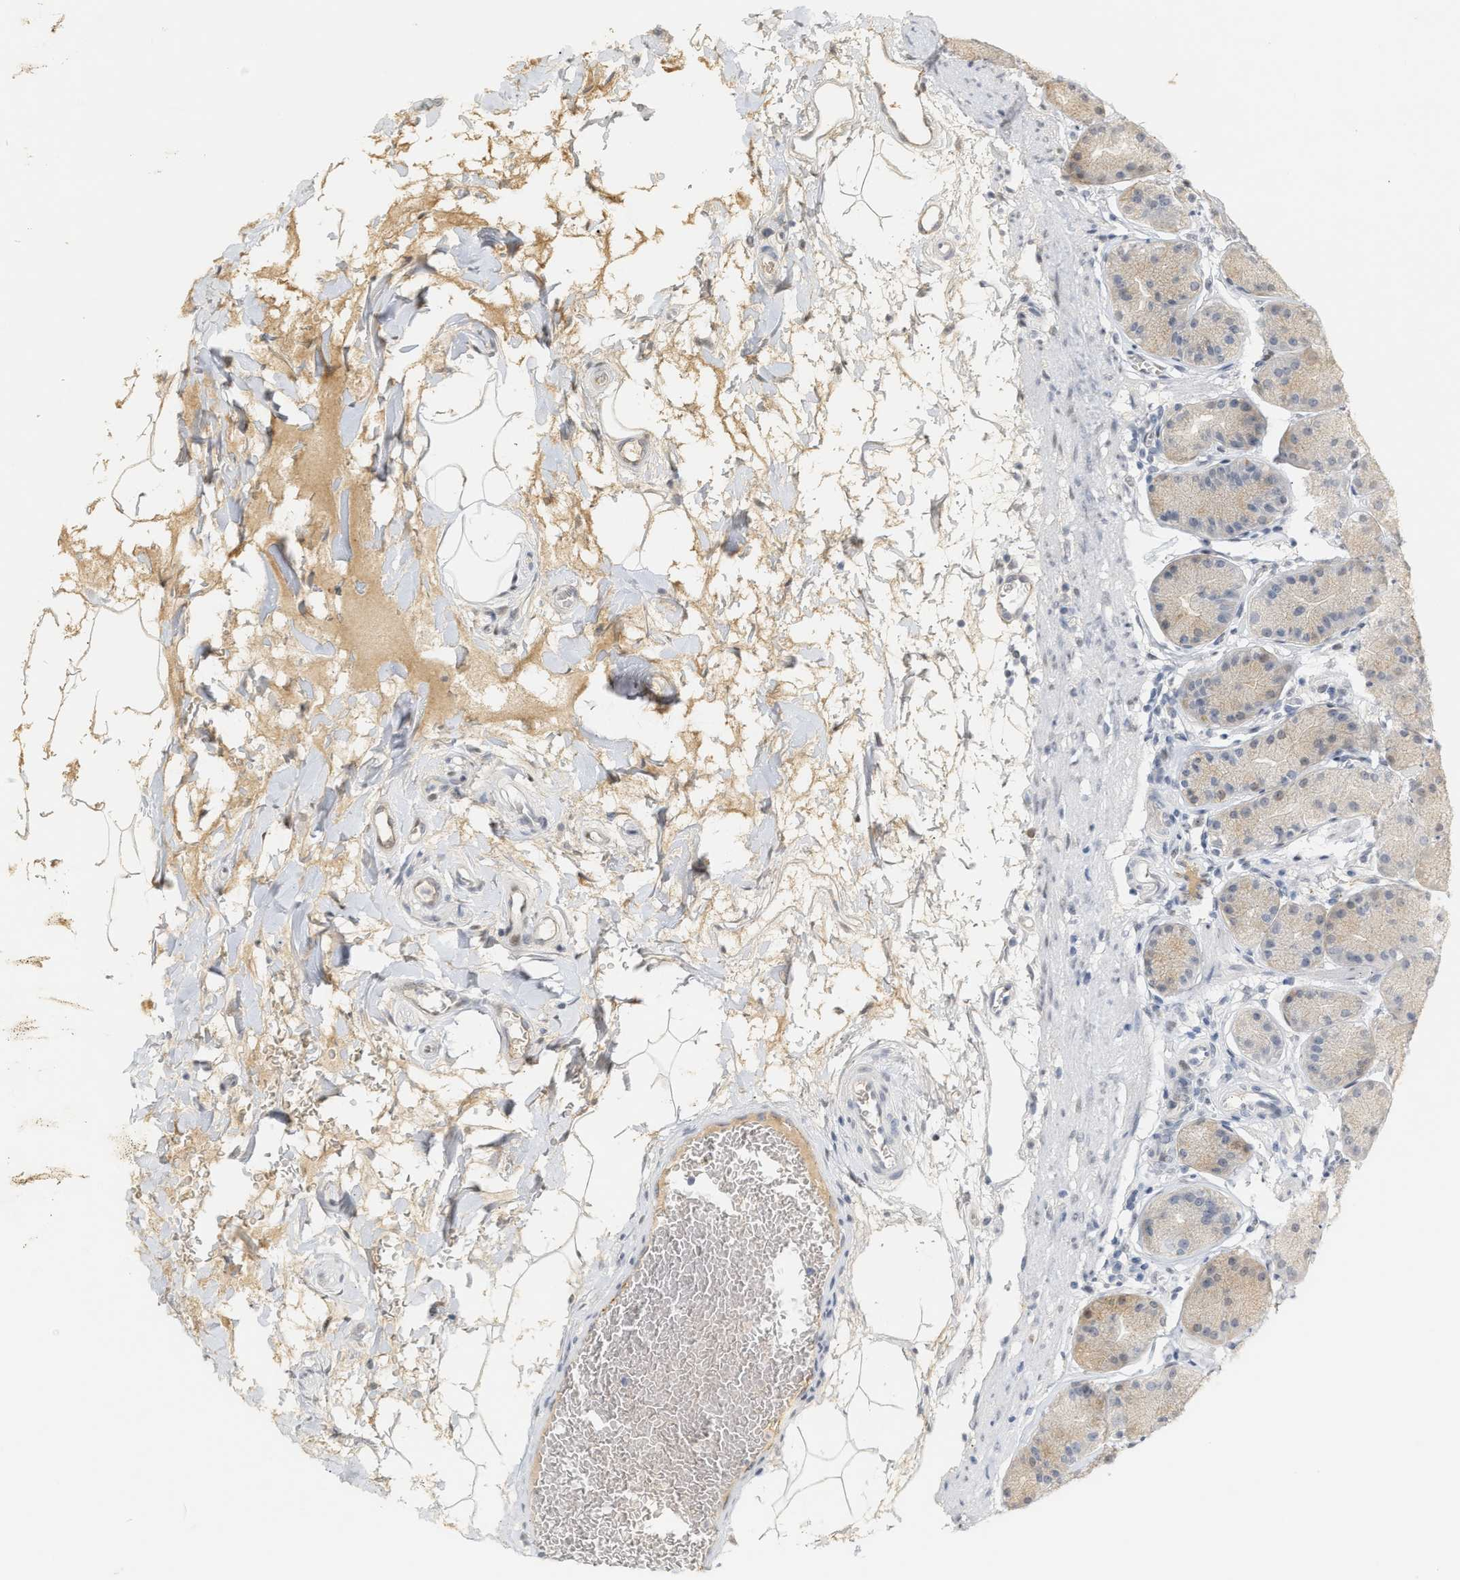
{"staining": {"intensity": "weak", "quantity": "<25%", "location": "cytoplasmic/membranous"}, "tissue": "stomach", "cell_type": "Glandular cells", "image_type": "normal", "snomed": [{"axis": "morphology", "description": "Normal tissue, NOS"}, {"axis": "topography", "description": "Stomach"}], "caption": "Immunohistochemistry of normal human stomach reveals no staining in glandular cells.", "gene": "ZFAND5", "patient": {"sex": "male", "age": 42}}